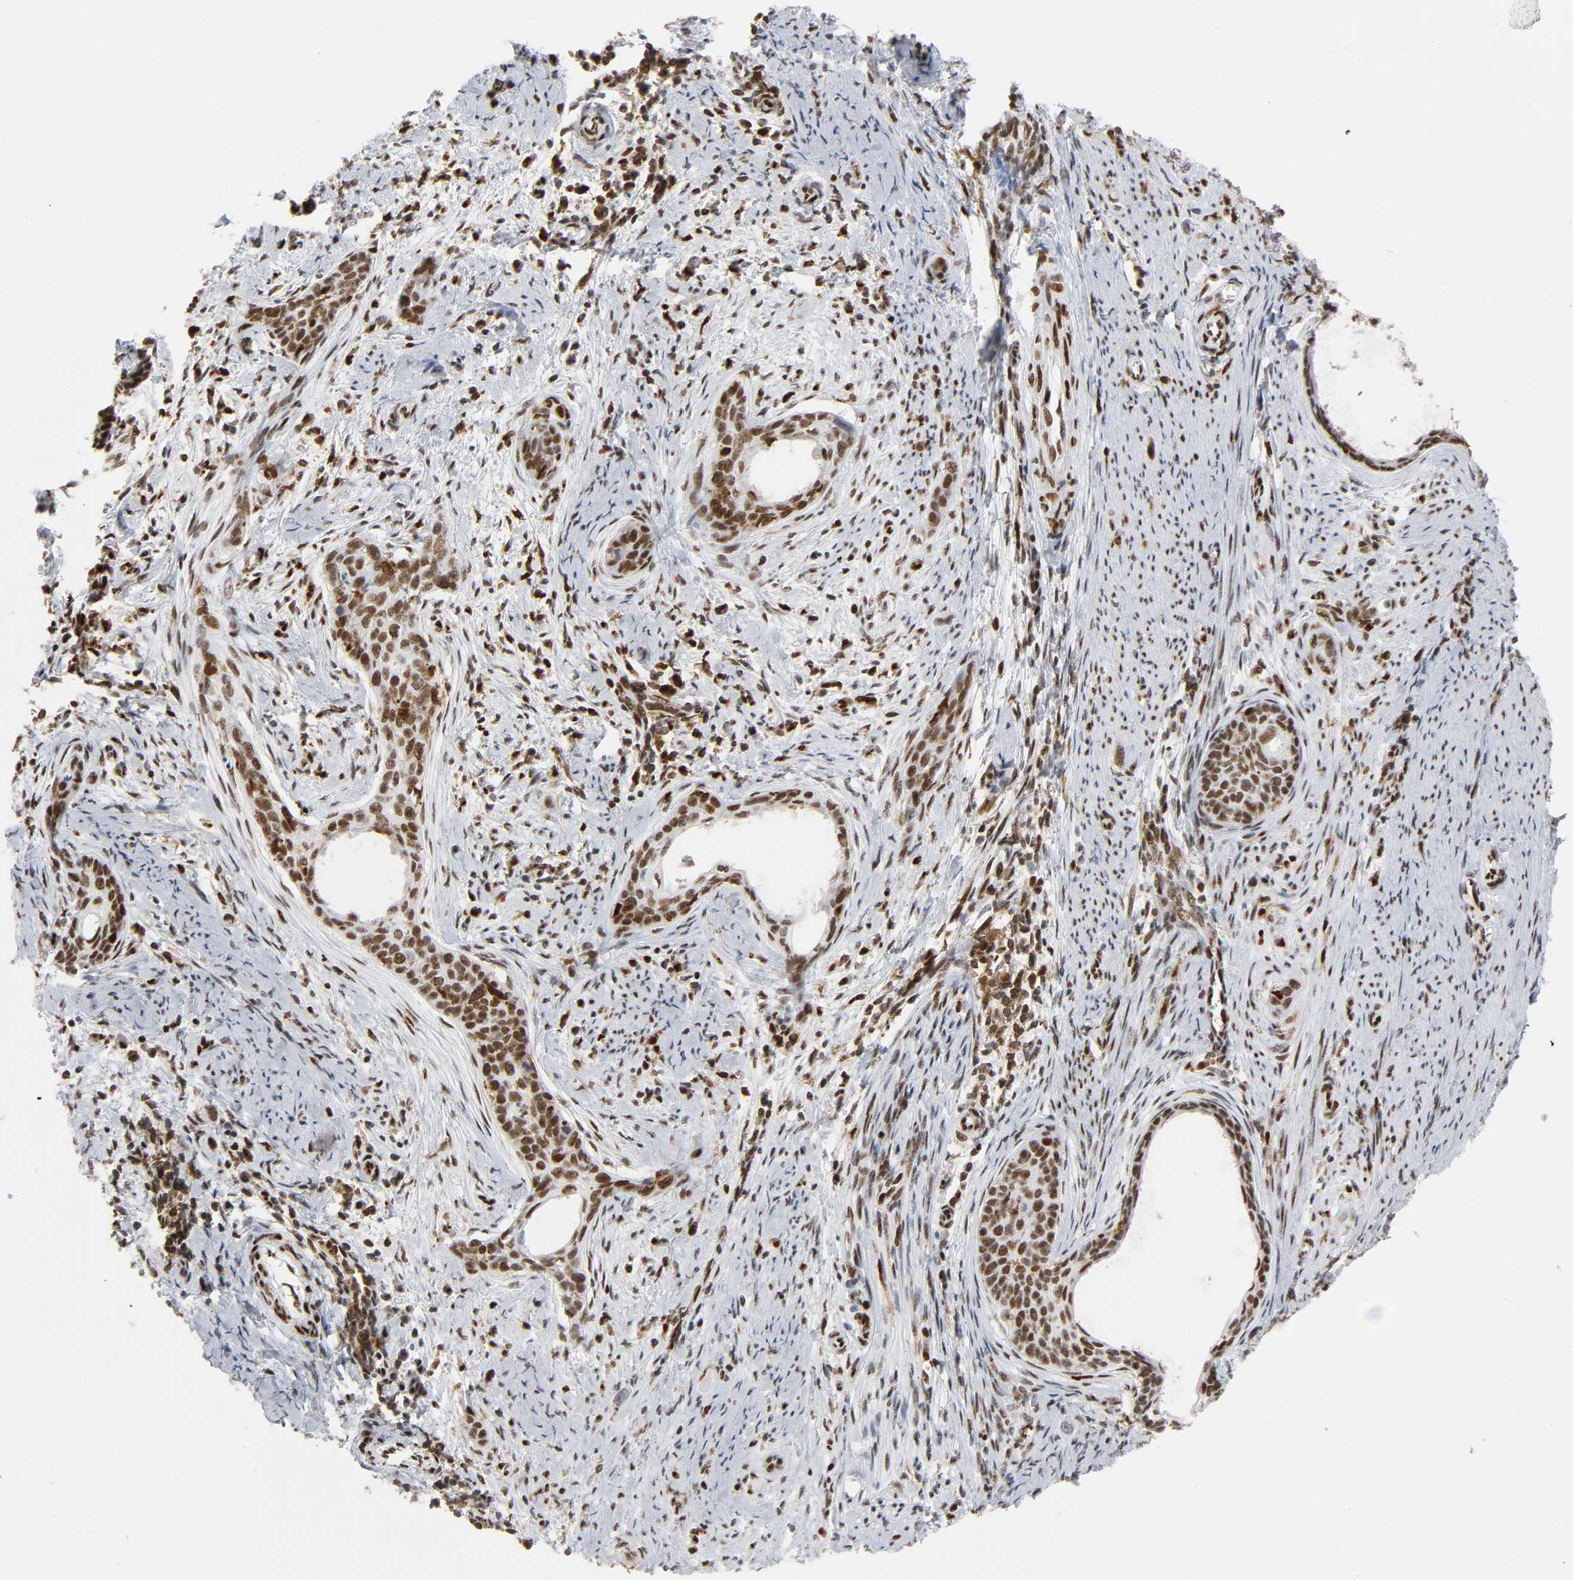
{"staining": {"intensity": "moderate", "quantity": ">75%", "location": "nuclear"}, "tissue": "cervical cancer", "cell_type": "Tumor cells", "image_type": "cancer", "snomed": [{"axis": "morphology", "description": "Squamous cell carcinoma, NOS"}, {"axis": "topography", "description": "Cervix"}], "caption": "High-magnification brightfield microscopy of squamous cell carcinoma (cervical) stained with DAB (3,3'-diaminobenzidine) (brown) and counterstained with hematoxylin (blue). tumor cells exhibit moderate nuclear positivity is present in about>75% of cells.", "gene": "WAS", "patient": {"sex": "female", "age": 33}}